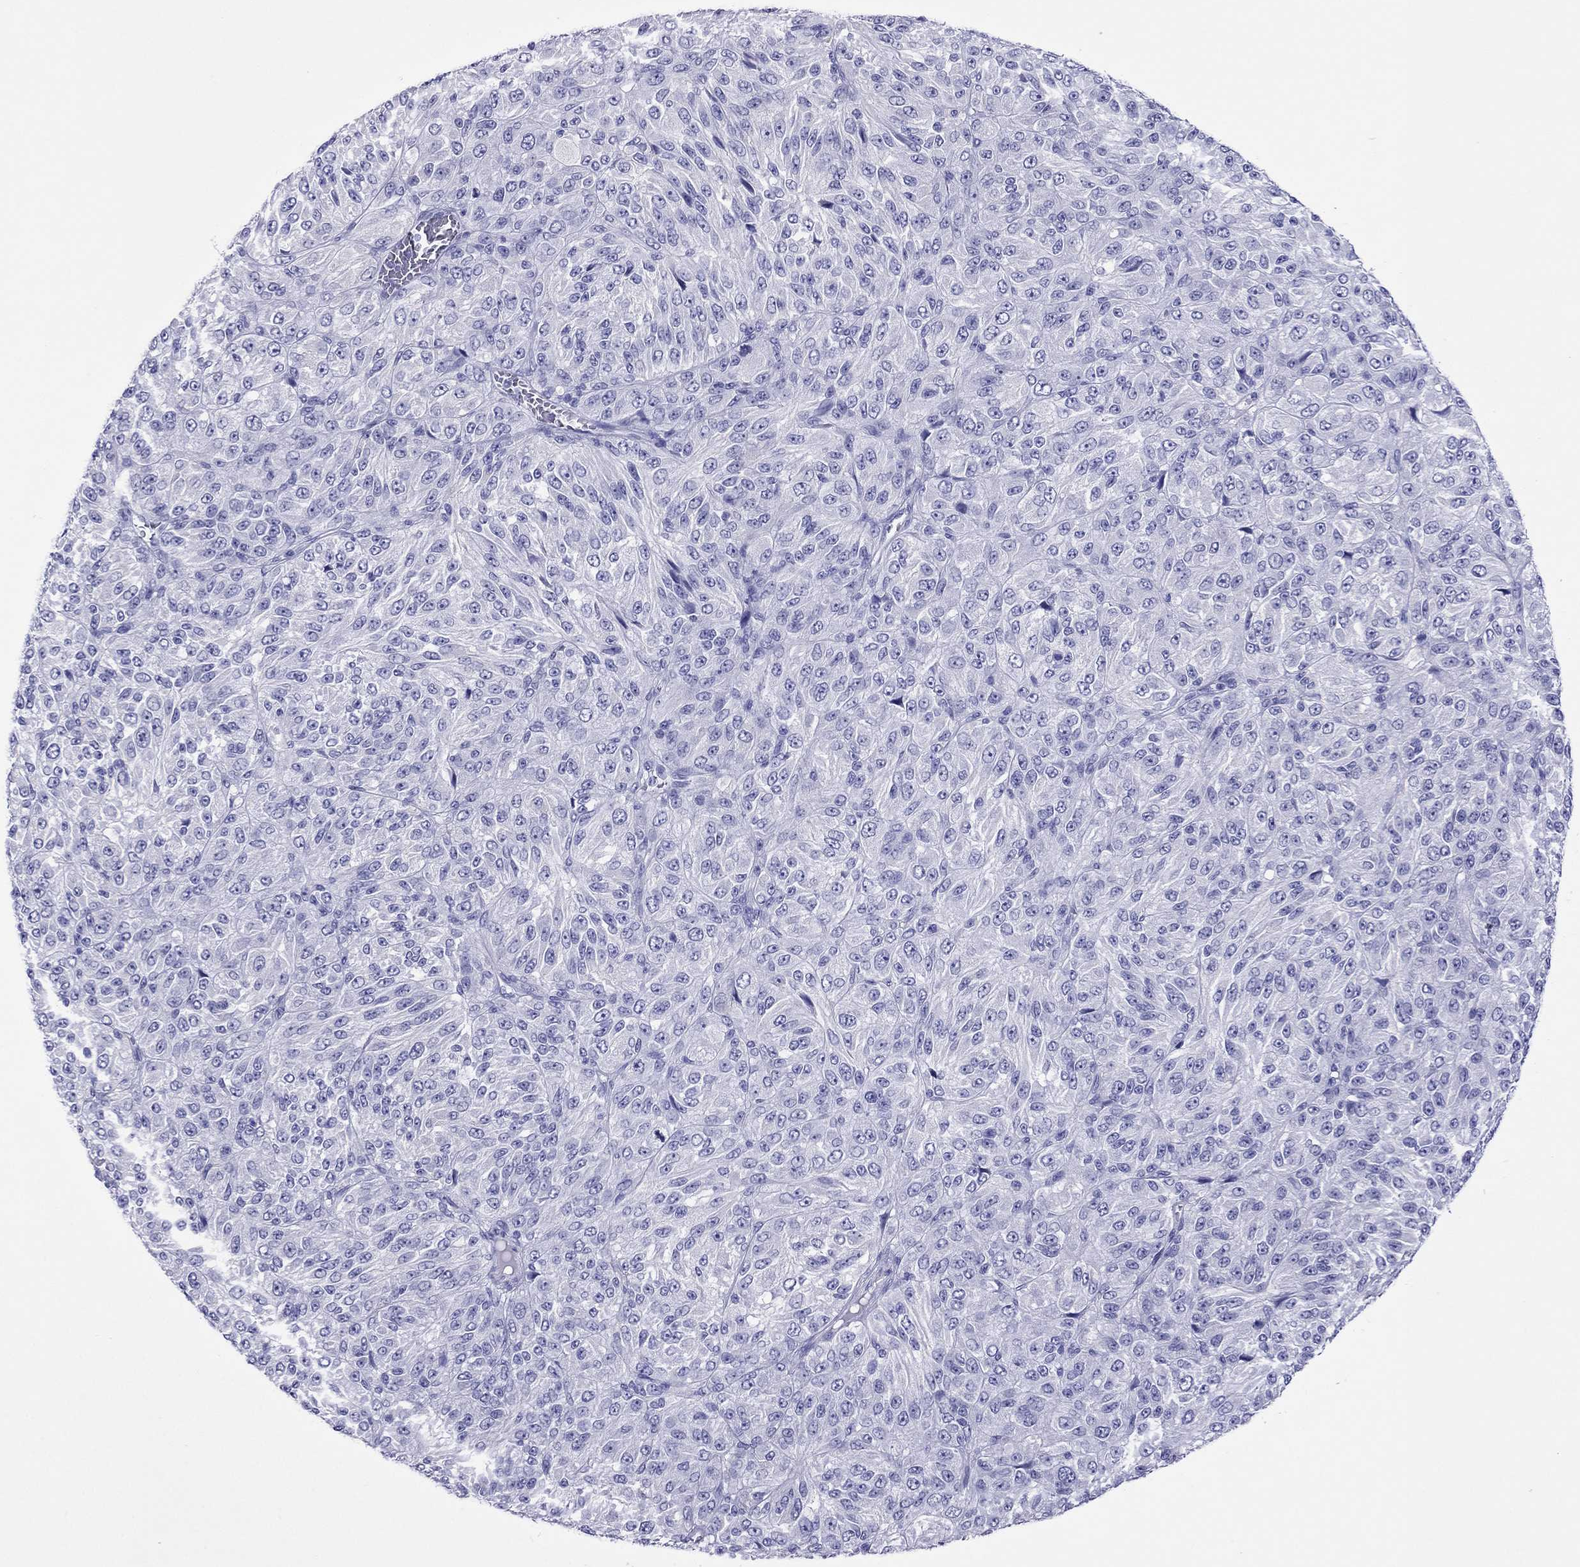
{"staining": {"intensity": "negative", "quantity": "none", "location": "none"}, "tissue": "melanoma", "cell_type": "Tumor cells", "image_type": "cancer", "snomed": [{"axis": "morphology", "description": "Malignant melanoma, Metastatic site"}, {"axis": "topography", "description": "Brain"}], "caption": "Immunohistochemistry histopathology image of melanoma stained for a protein (brown), which demonstrates no expression in tumor cells.", "gene": "PCDHA6", "patient": {"sex": "female", "age": 56}}